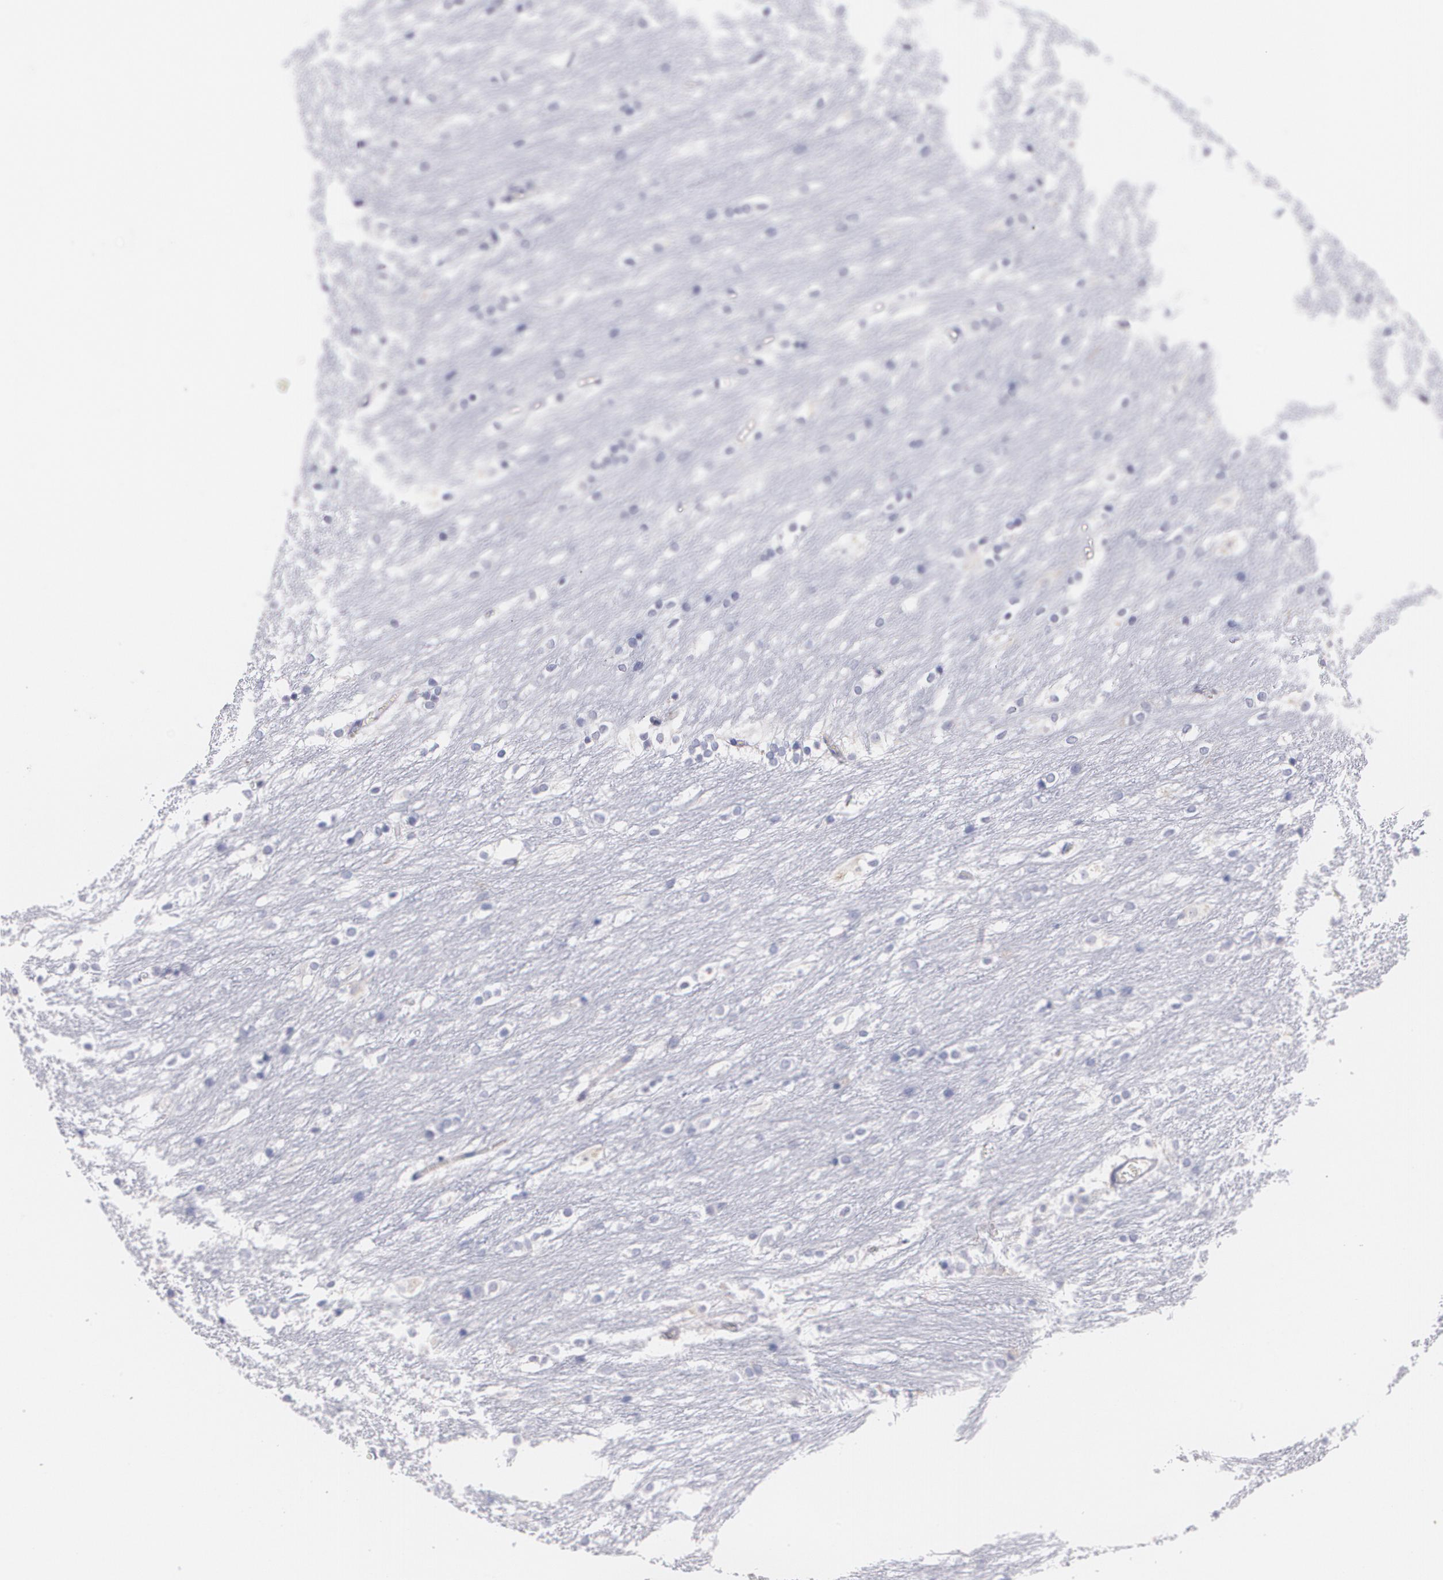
{"staining": {"intensity": "moderate", "quantity": "<25%", "location": "cytoplasmic/membranous"}, "tissue": "caudate", "cell_type": "Glial cells", "image_type": "normal", "snomed": [{"axis": "morphology", "description": "Normal tissue, NOS"}, {"axis": "topography", "description": "Lateral ventricle wall"}], "caption": "Approximately <25% of glial cells in benign human caudate exhibit moderate cytoplasmic/membranous protein expression as visualized by brown immunohistochemical staining.", "gene": "HMMR", "patient": {"sex": "female", "age": 19}}